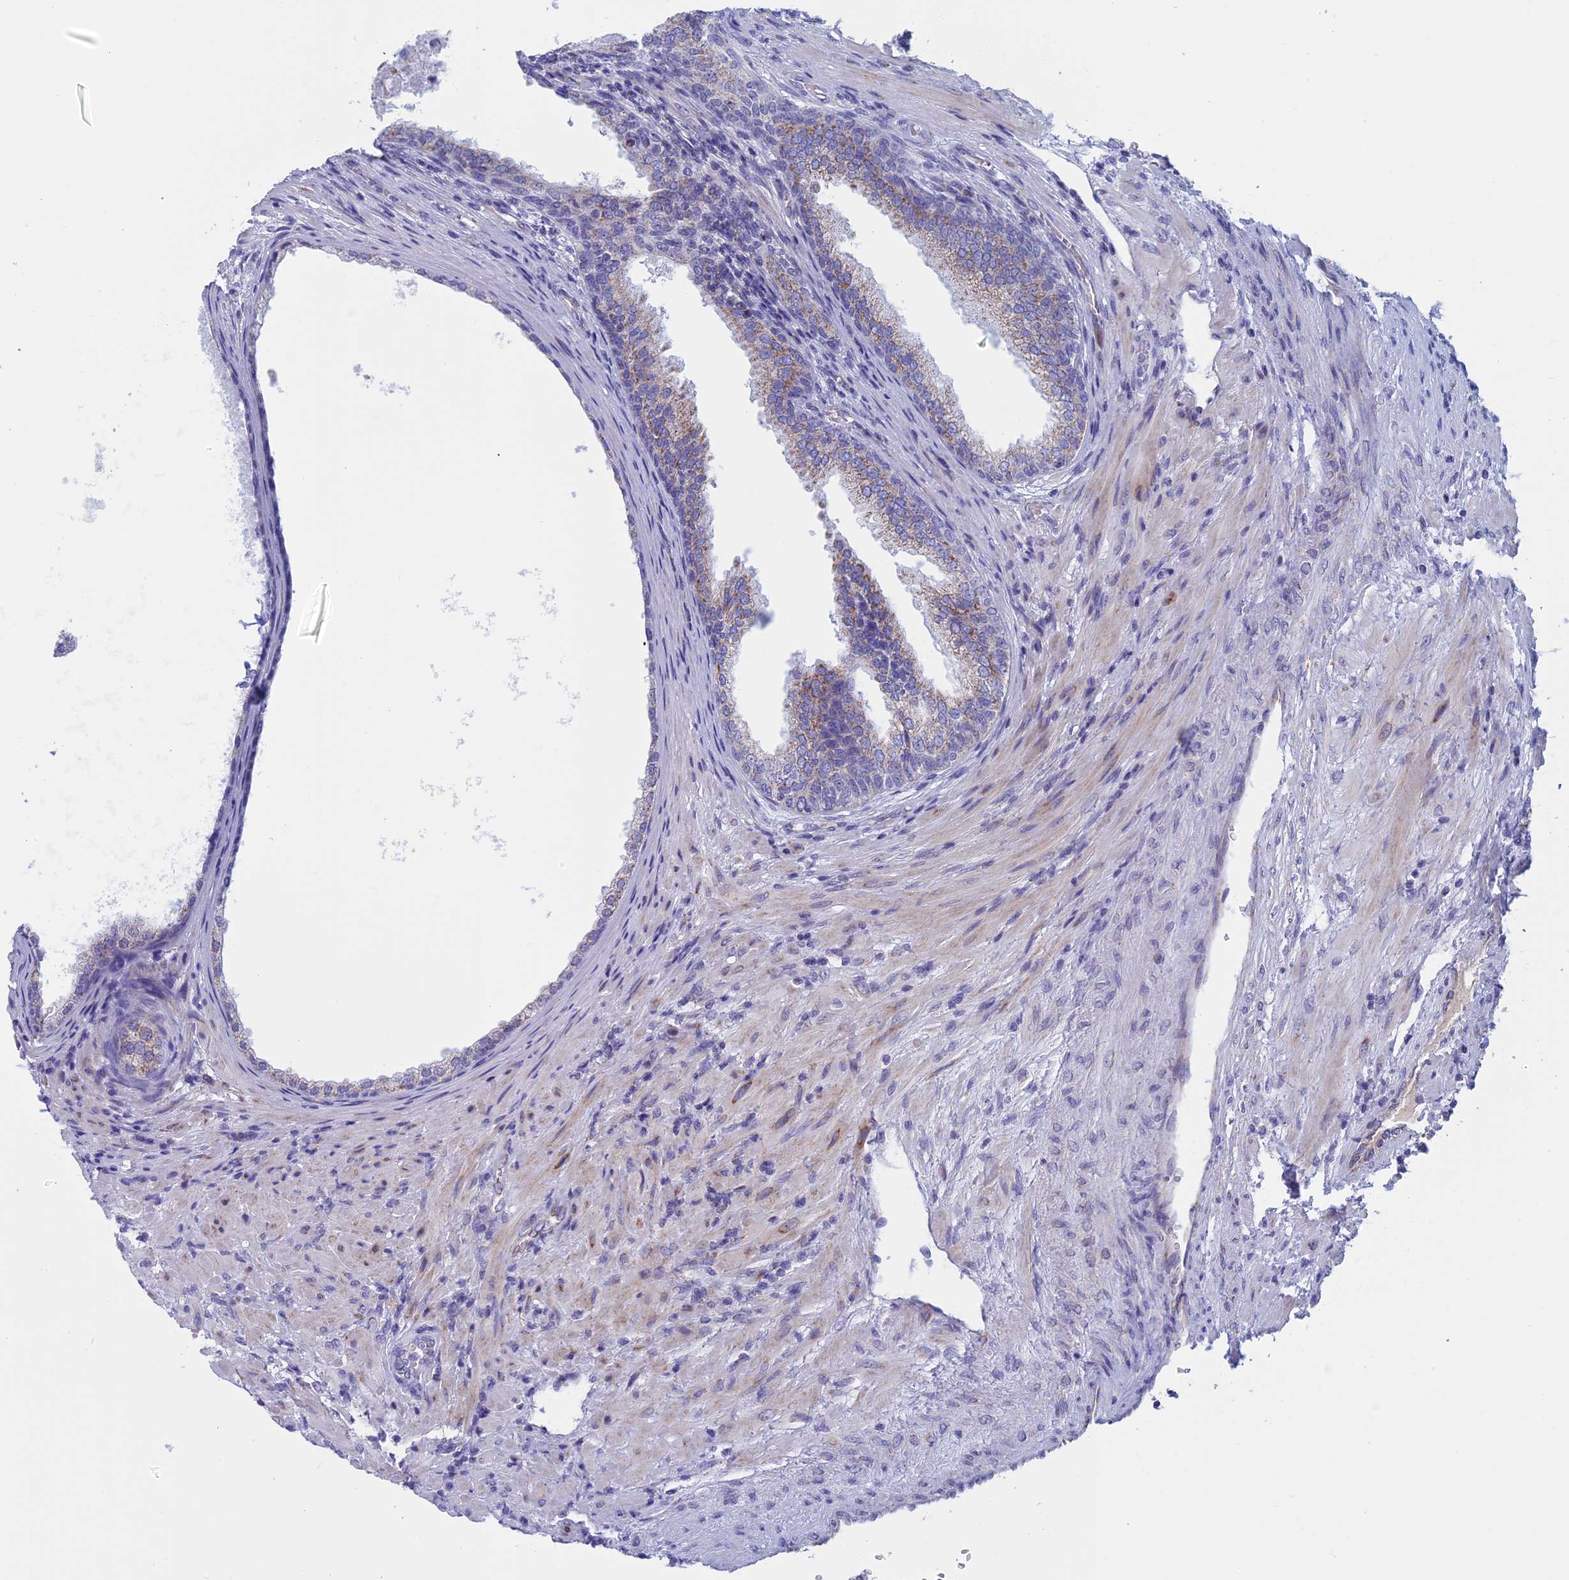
{"staining": {"intensity": "moderate", "quantity": "25%-75%", "location": "cytoplasmic/membranous"}, "tissue": "prostate", "cell_type": "Glandular cells", "image_type": "normal", "snomed": [{"axis": "morphology", "description": "Normal tissue, NOS"}, {"axis": "topography", "description": "Prostate"}], "caption": "IHC (DAB (3,3'-diaminobenzidine)) staining of normal prostate exhibits moderate cytoplasmic/membranous protein staining in approximately 25%-75% of glandular cells.", "gene": "NDUFB9", "patient": {"sex": "male", "age": 76}}